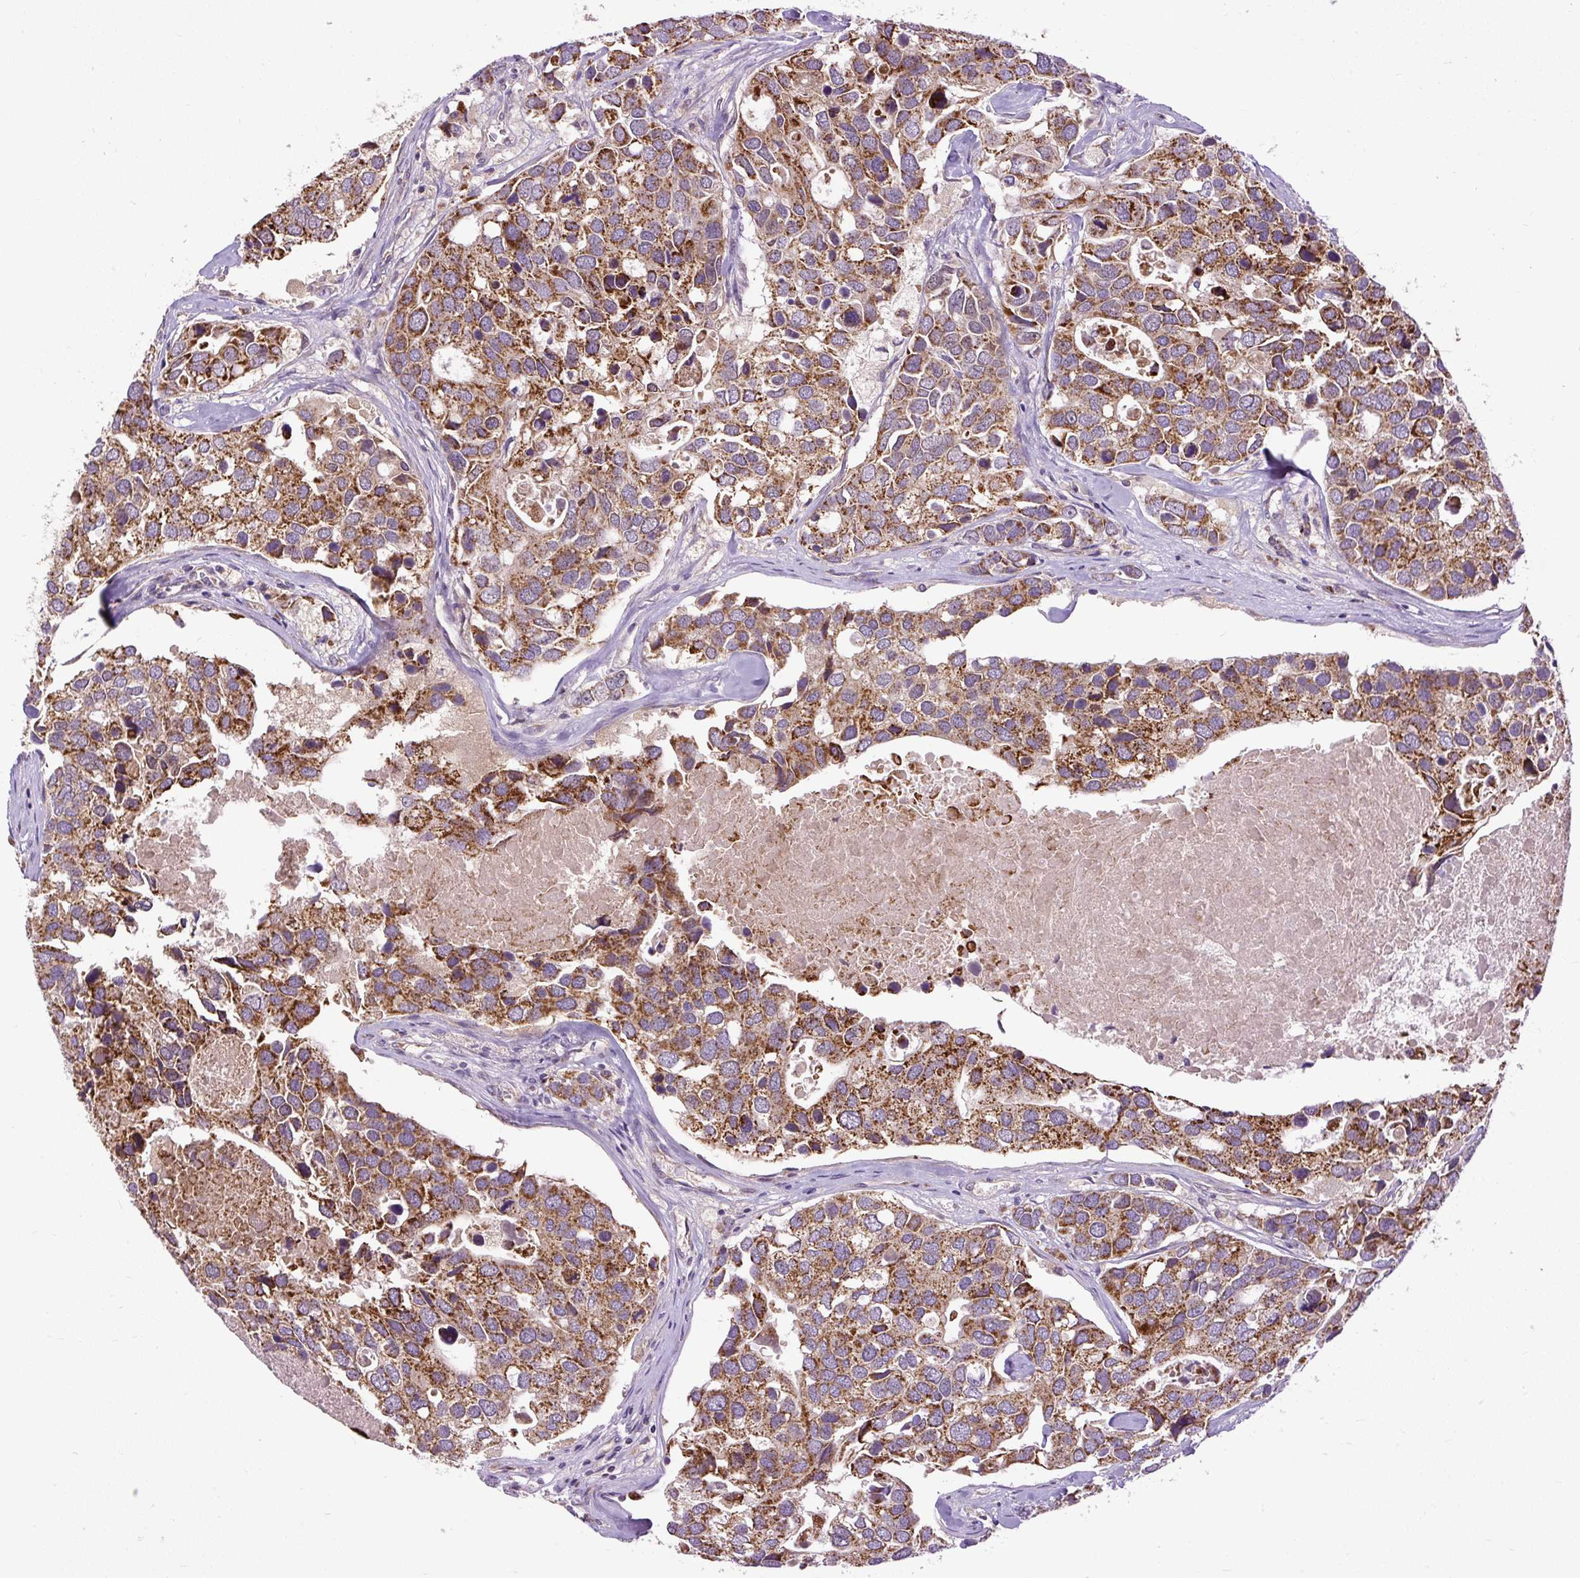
{"staining": {"intensity": "strong", "quantity": ">75%", "location": "cytoplasmic/membranous"}, "tissue": "breast cancer", "cell_type": "Tumor cells", "image_type": "cancer", "snomed": [{"axis": "morphology", "description": "Duct carcinoma"}, {"axis": "topography", "description": "Breast"}], "caption": "This histopathology image demonstrates IHC staining of breast cancer, with high strong cytoplasmic/membranous expression in about >75% of tumor cells.", "gene": "TM2D3", "patient": {"sex": "female", "age": 83}}